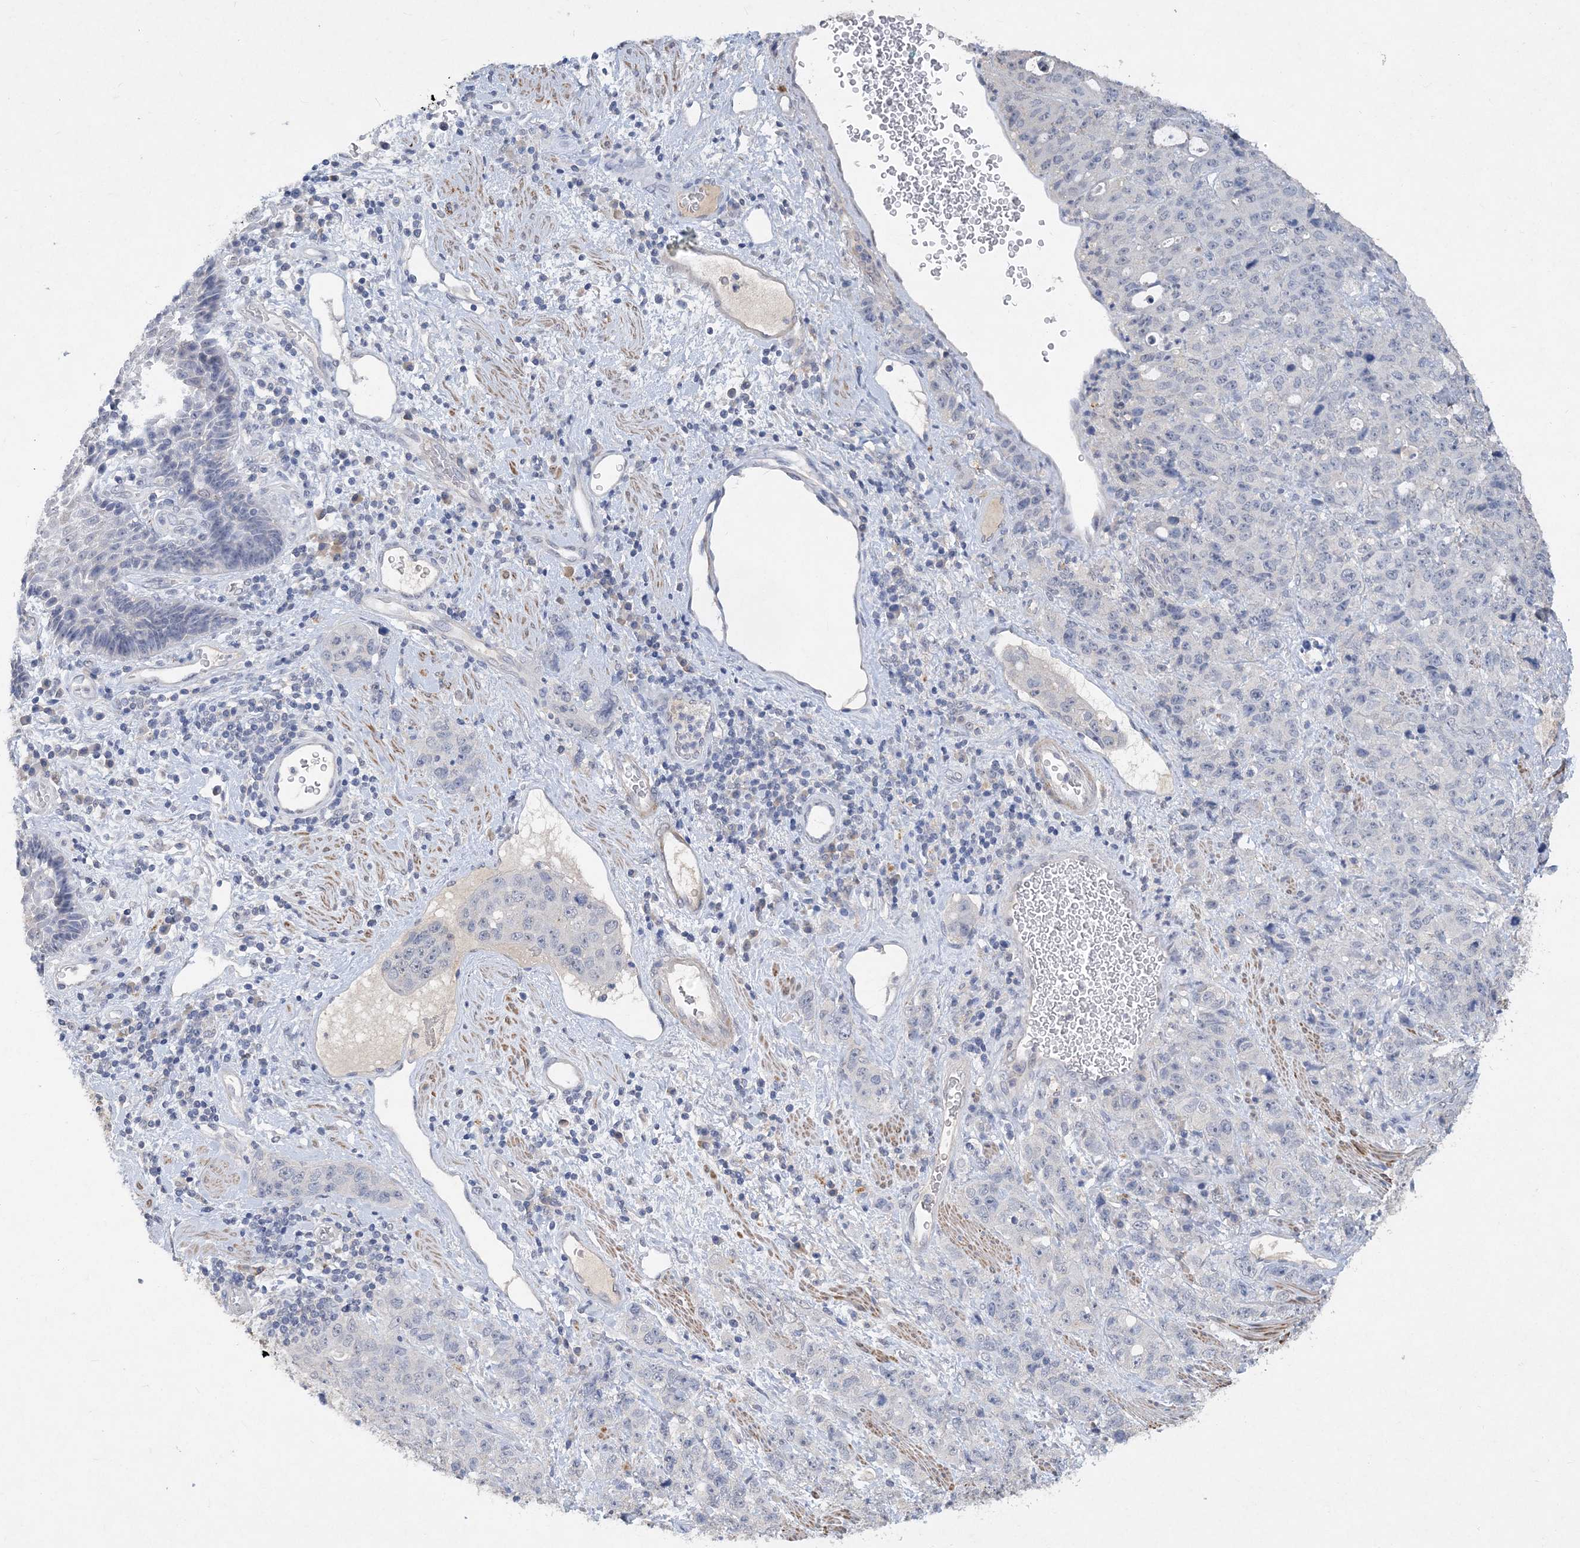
{"staining": {"intensity": "negative", "quantity": "none", "location": "none"}, "tissue": "stomach cancer", "cell_type": "Tumor cells", "image_type": "cancer", "snomed": [{"axis": "morphology", "description": "Adenocarcinoma, NOS"}, {"axis": "topography", "description": "Stomach"}], "caption": "Adenocarcinoma (stomach) stained for a protein using IHC reveals no staining tumor cells.", "gene": "C11orf58", "patient": {"sex": "male", "age": 48}}